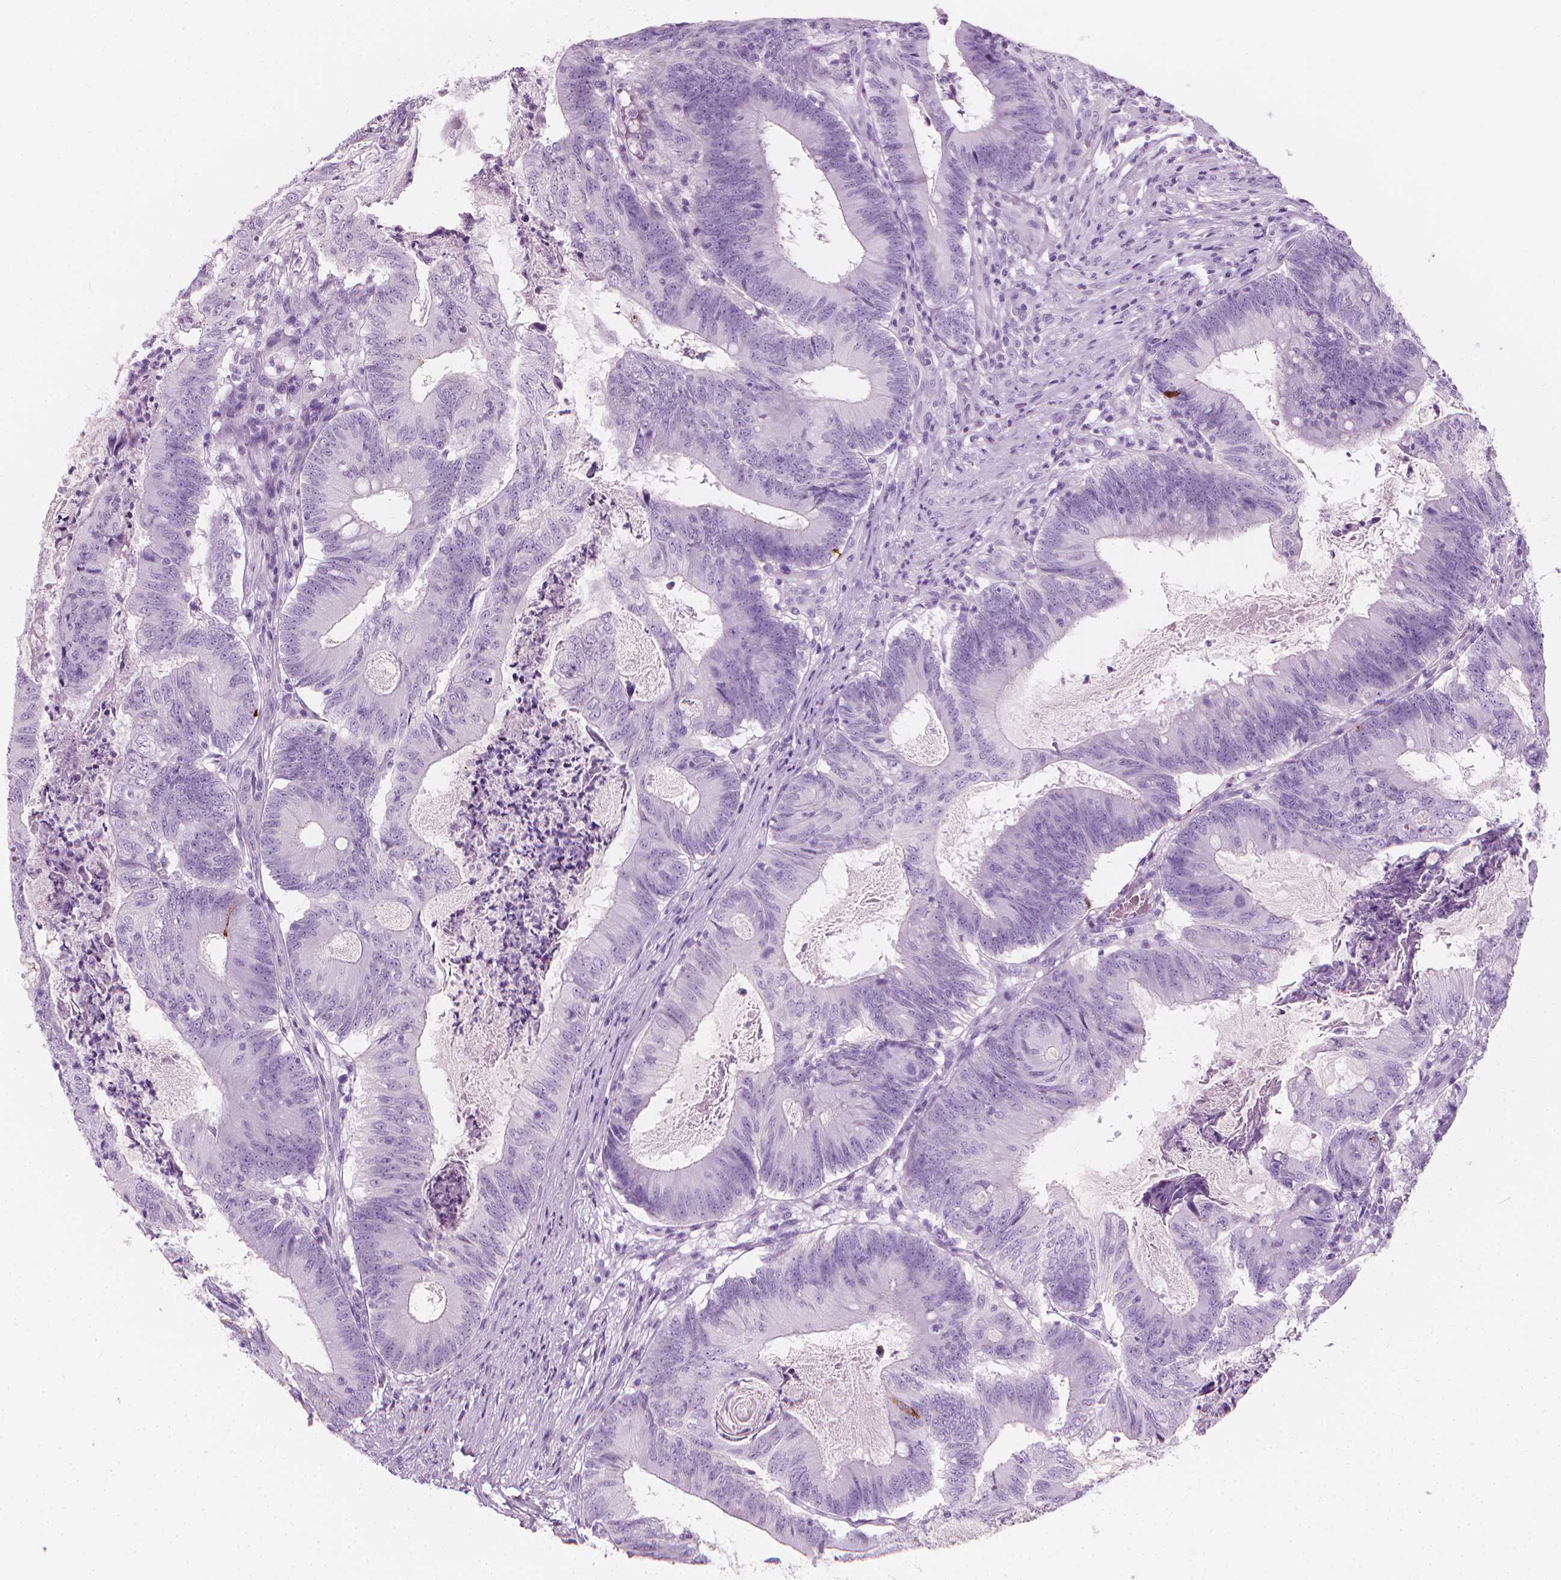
{"staining": {"intensity": "negative", "quantity": "none", "location": "none"}, "tissue": "colorectal cancer", "cell_type": "Tumor cells", "image_type": "cancer", "snomed": [{"axis": "morphology", "description": "Adenocarcinoma, NOS"}, {"axis": "topography", "description": "Colon"}], "caption": "An IHC image of colorectal cancer is shown. There is no staining in tumor cells of colorectal cancer. The staining is performed using DAB brown chromogen with nuclei counter-stained in using hematoxylin.", "gene": "SCG3", "patient": {"sex": "female", "age": 70}}